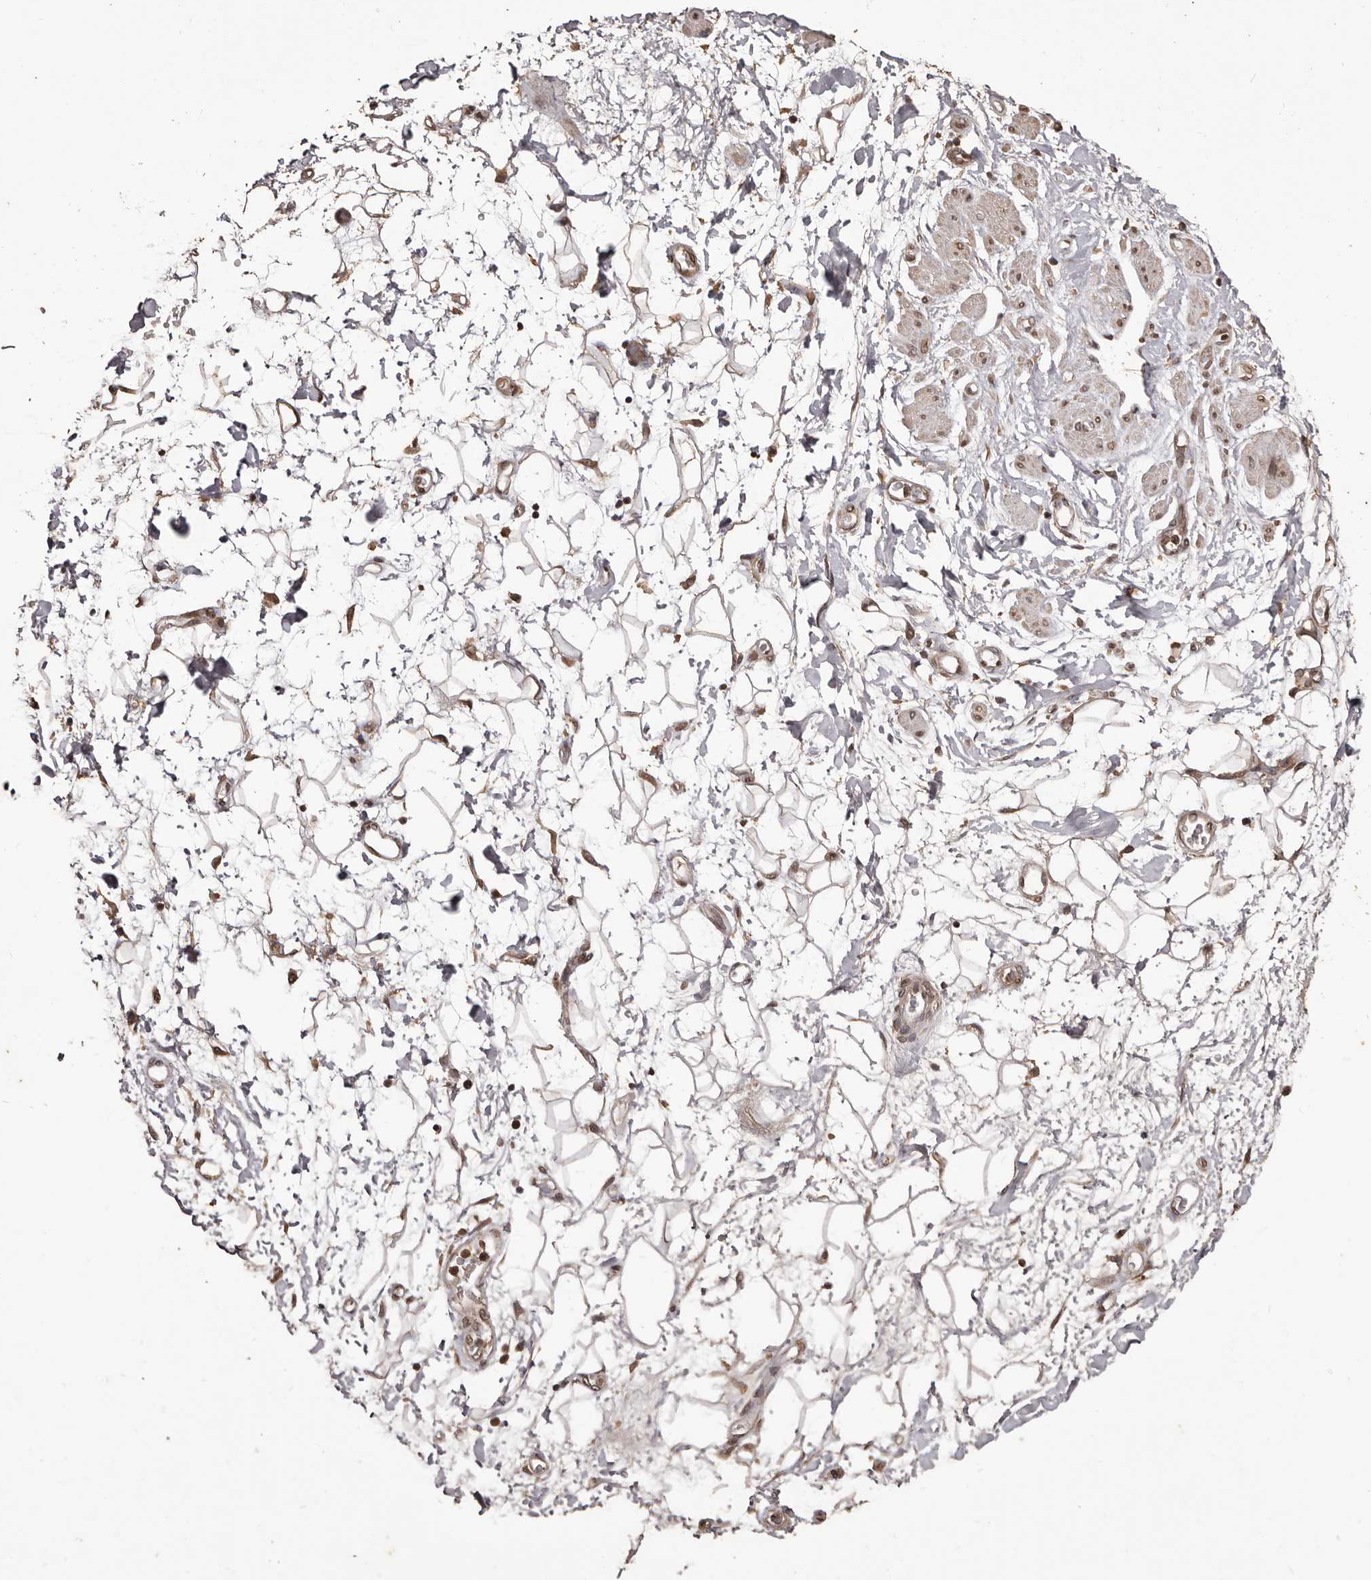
{"staining": {"intensity": "strong", "quantity": ">75%", "location": "cytoplasmic/membranous,nuclear"}, "tissue": "adipose tissue", "cell_type": "Adipocytes", "image_type": "normal", "snomed": [{"axis": "morphology", "description": "Normal tissue, NOS"}, {"axis": "morphology", "description": "Adenocarcinoma, NOS"}, {"axis": "topography", "description": "Pancreas"}, {"axis": "topography", "description": "Peripheral nerve tissue"}], "caption": "The histopathology image displays immunohistochemical staining of normal adipose tissue. There is strong cytoplasmic/membranous,nuclear expression is present in about >75% of adipocytes. Nuclei are stained in blue.", "gene": "NAV1", "patient": {"sex": "male", "age": 59}}